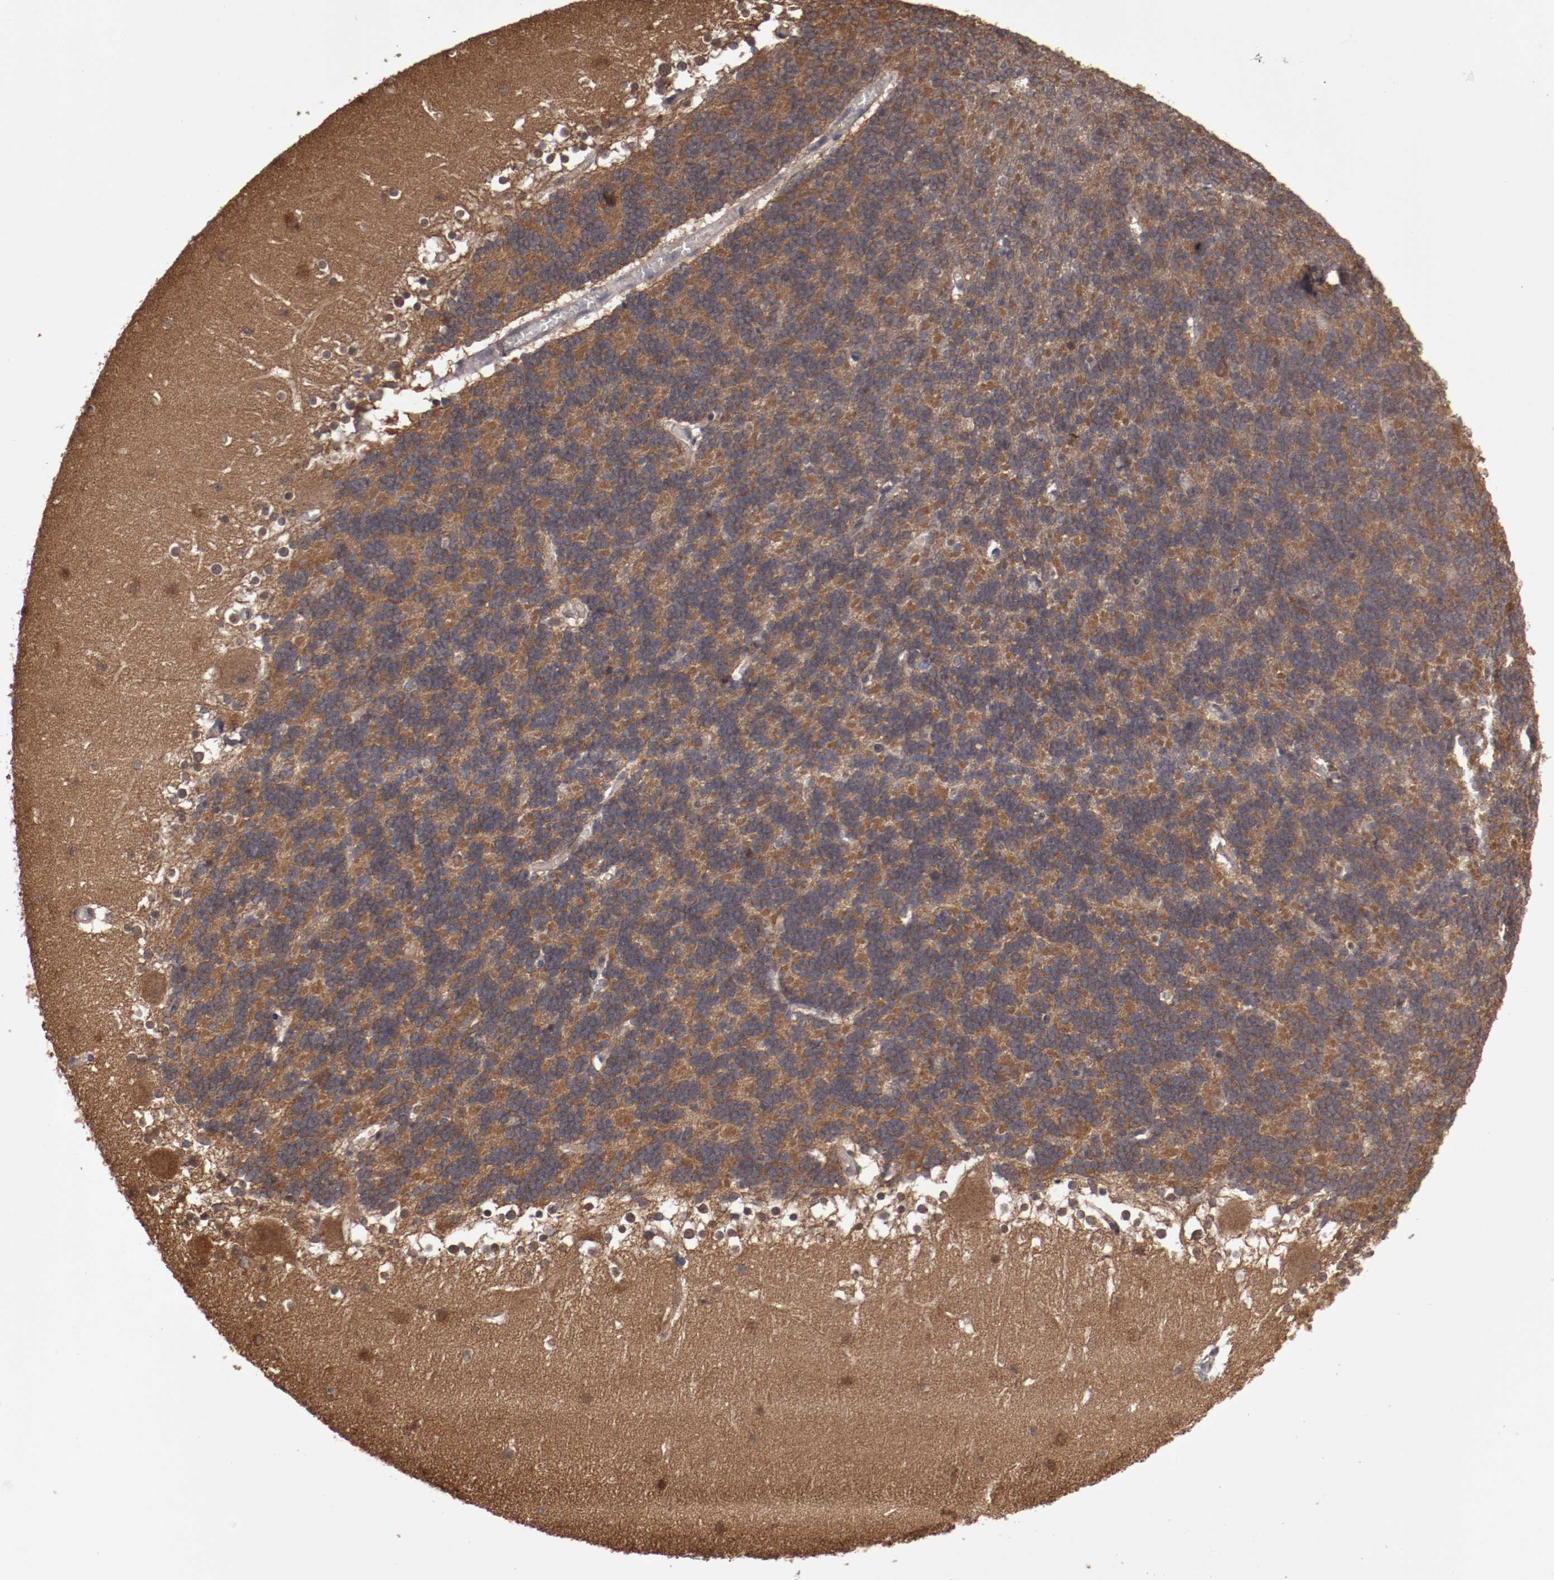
{"staining": {"intensity": "weak", "quantity": ">75%", "location": "cytoplasmic/membranous"}, "tissue": "cerebellum", "cell_type": "Cells in granular layer", "image_type": "normal", "snomed": [{"axis": "morphology", "description": "Normal tissue, NOS"}, {"axis": "topography", "description": "Cerebellum"}], "caption": "IHC (DAB) staining of benign human cerebellum demonstrates weak cytoplasmic/membranous protein staining in approximately >75% of cells in granular layer.", "gene": "RPS6KA6", "patient": {"sex": "female", "age": 19}}